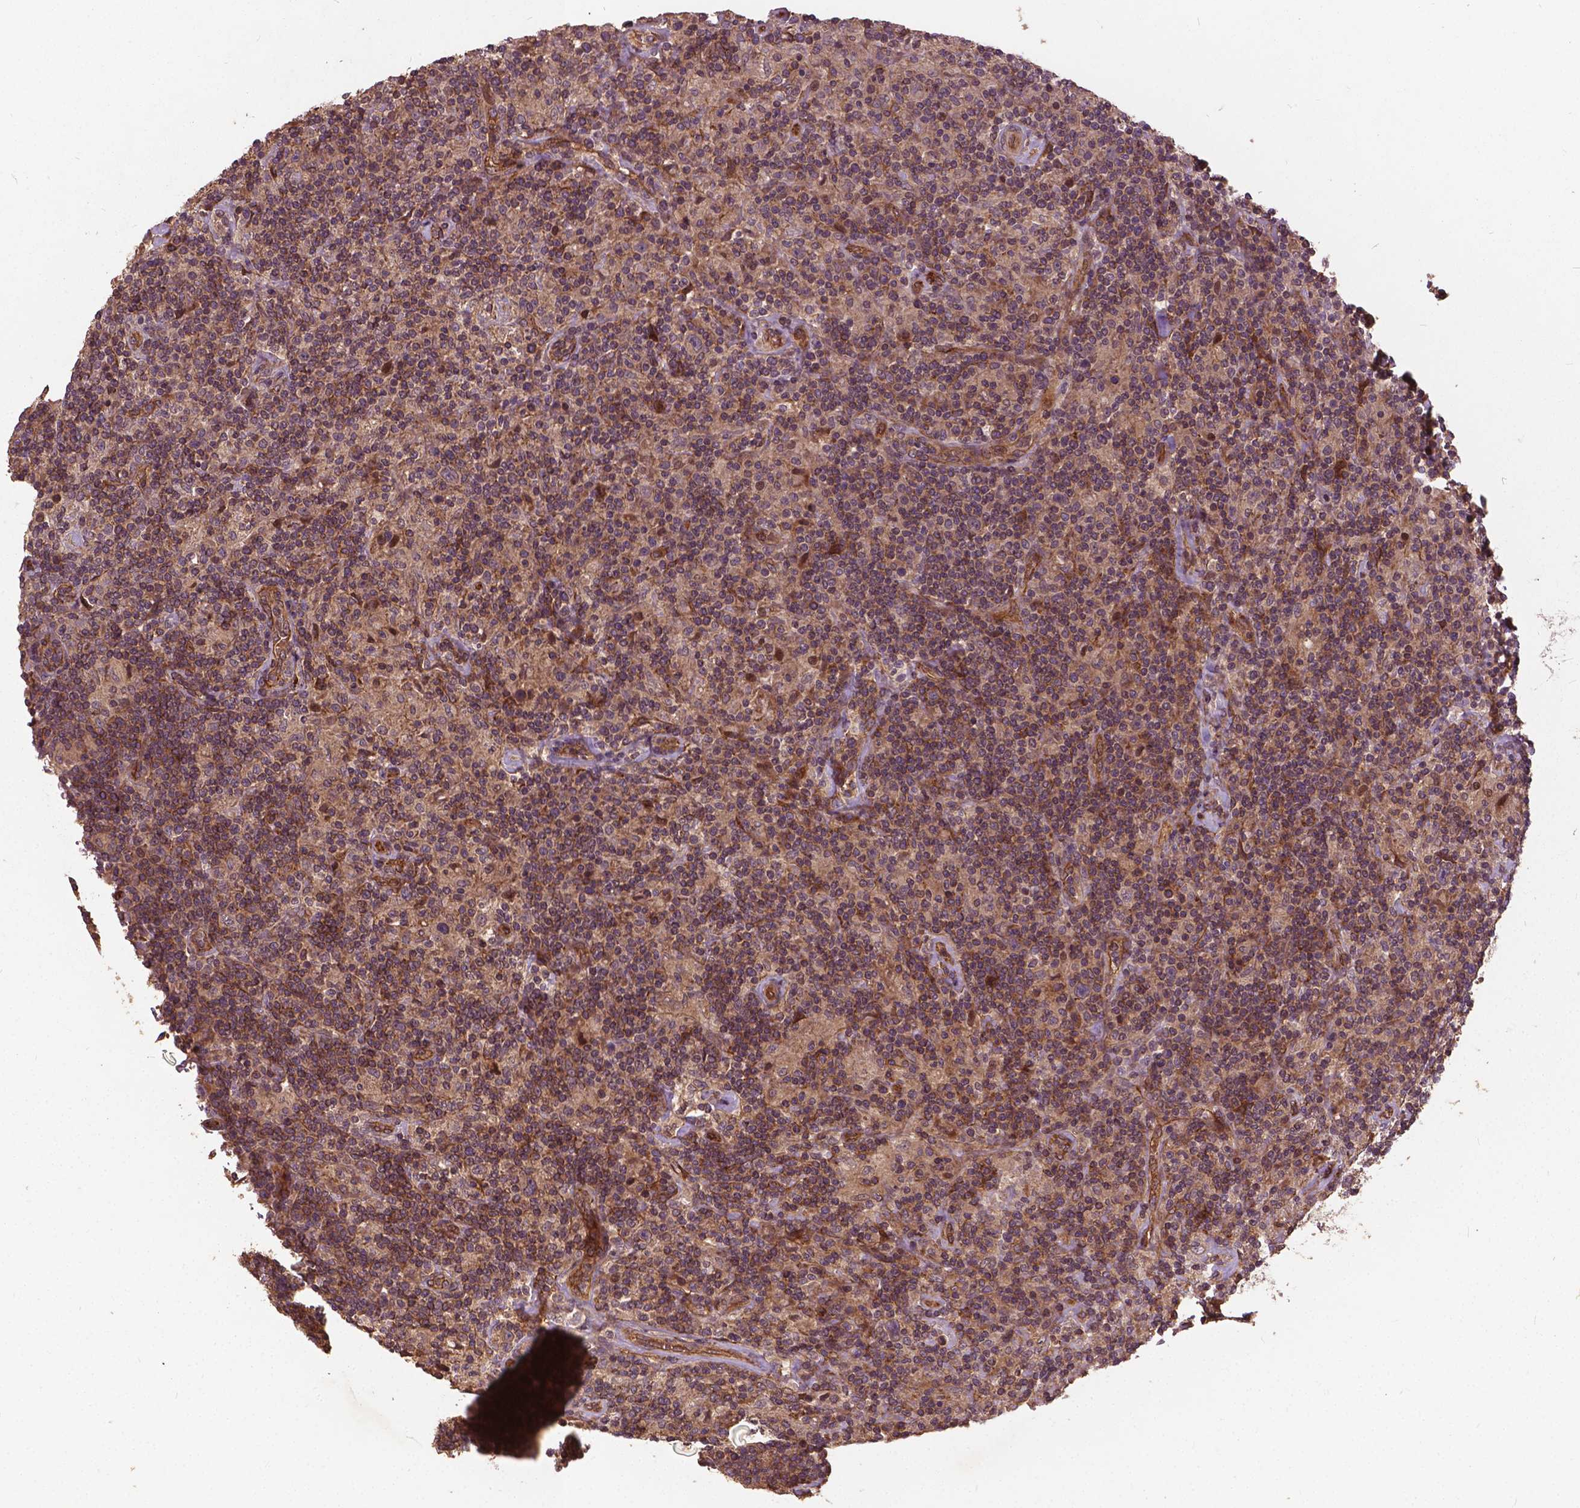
{"staining": {"intensity": "weak", "quantity": ">75%", "location": "cytoplasmic/membranous"}, "tissue": "lymphoma", "cell_type": "Tumor cells", "image_type": "cancer", "snomed": [{"axis": "morphology", "description": "Hodgkin's disease, NOS"}, {"axis": "topography", "description": "Lymph node"}], "caption": "Approximately >75% of tumor cells in Hodgkin's disease display weak cytoplasmic/membranous protein staining as visualized by brown immunohistochemical staining.", "gene": "UBXN2A", "patient": {"sex": "male", "age": 70}}